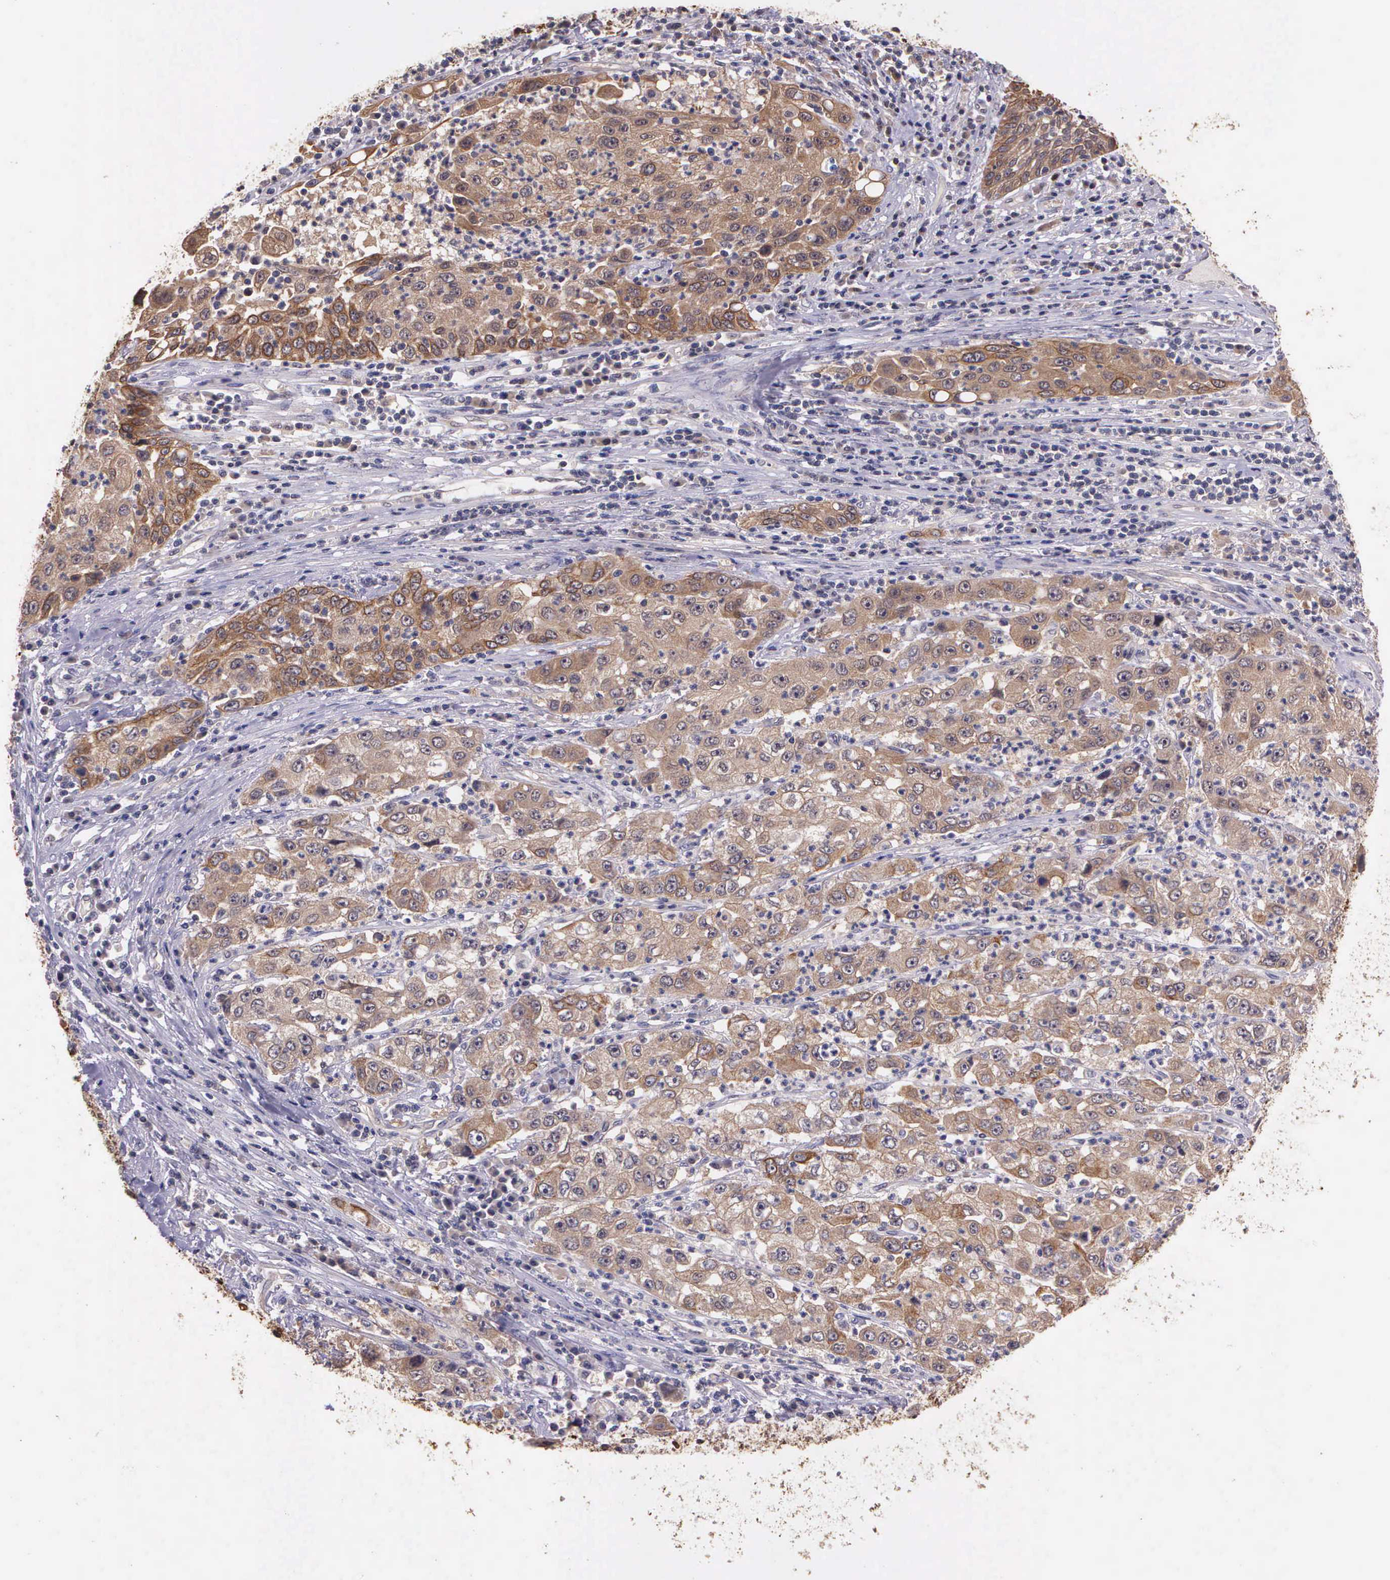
{"staining": {"intensity": "weak", "quantity": ">75%", "location": "cytoplasmic/membranous"}, "tissue": "cervical cancer", "cell_type": "Tumor cells", "image_type": "cancer", "snomed": [{"axis": "morphology", "description": "Squamous cell carcinoma, NOS"}, {"axis": "topography", "description": "Cervix"}], "caption": "IHC of human cervical cancer displays low levels of weak cytoplasmic/membranous expression in about >75% of tumor cells.", "gene": "IGBP1", "patient": {"sex": "female", "age": 36}}